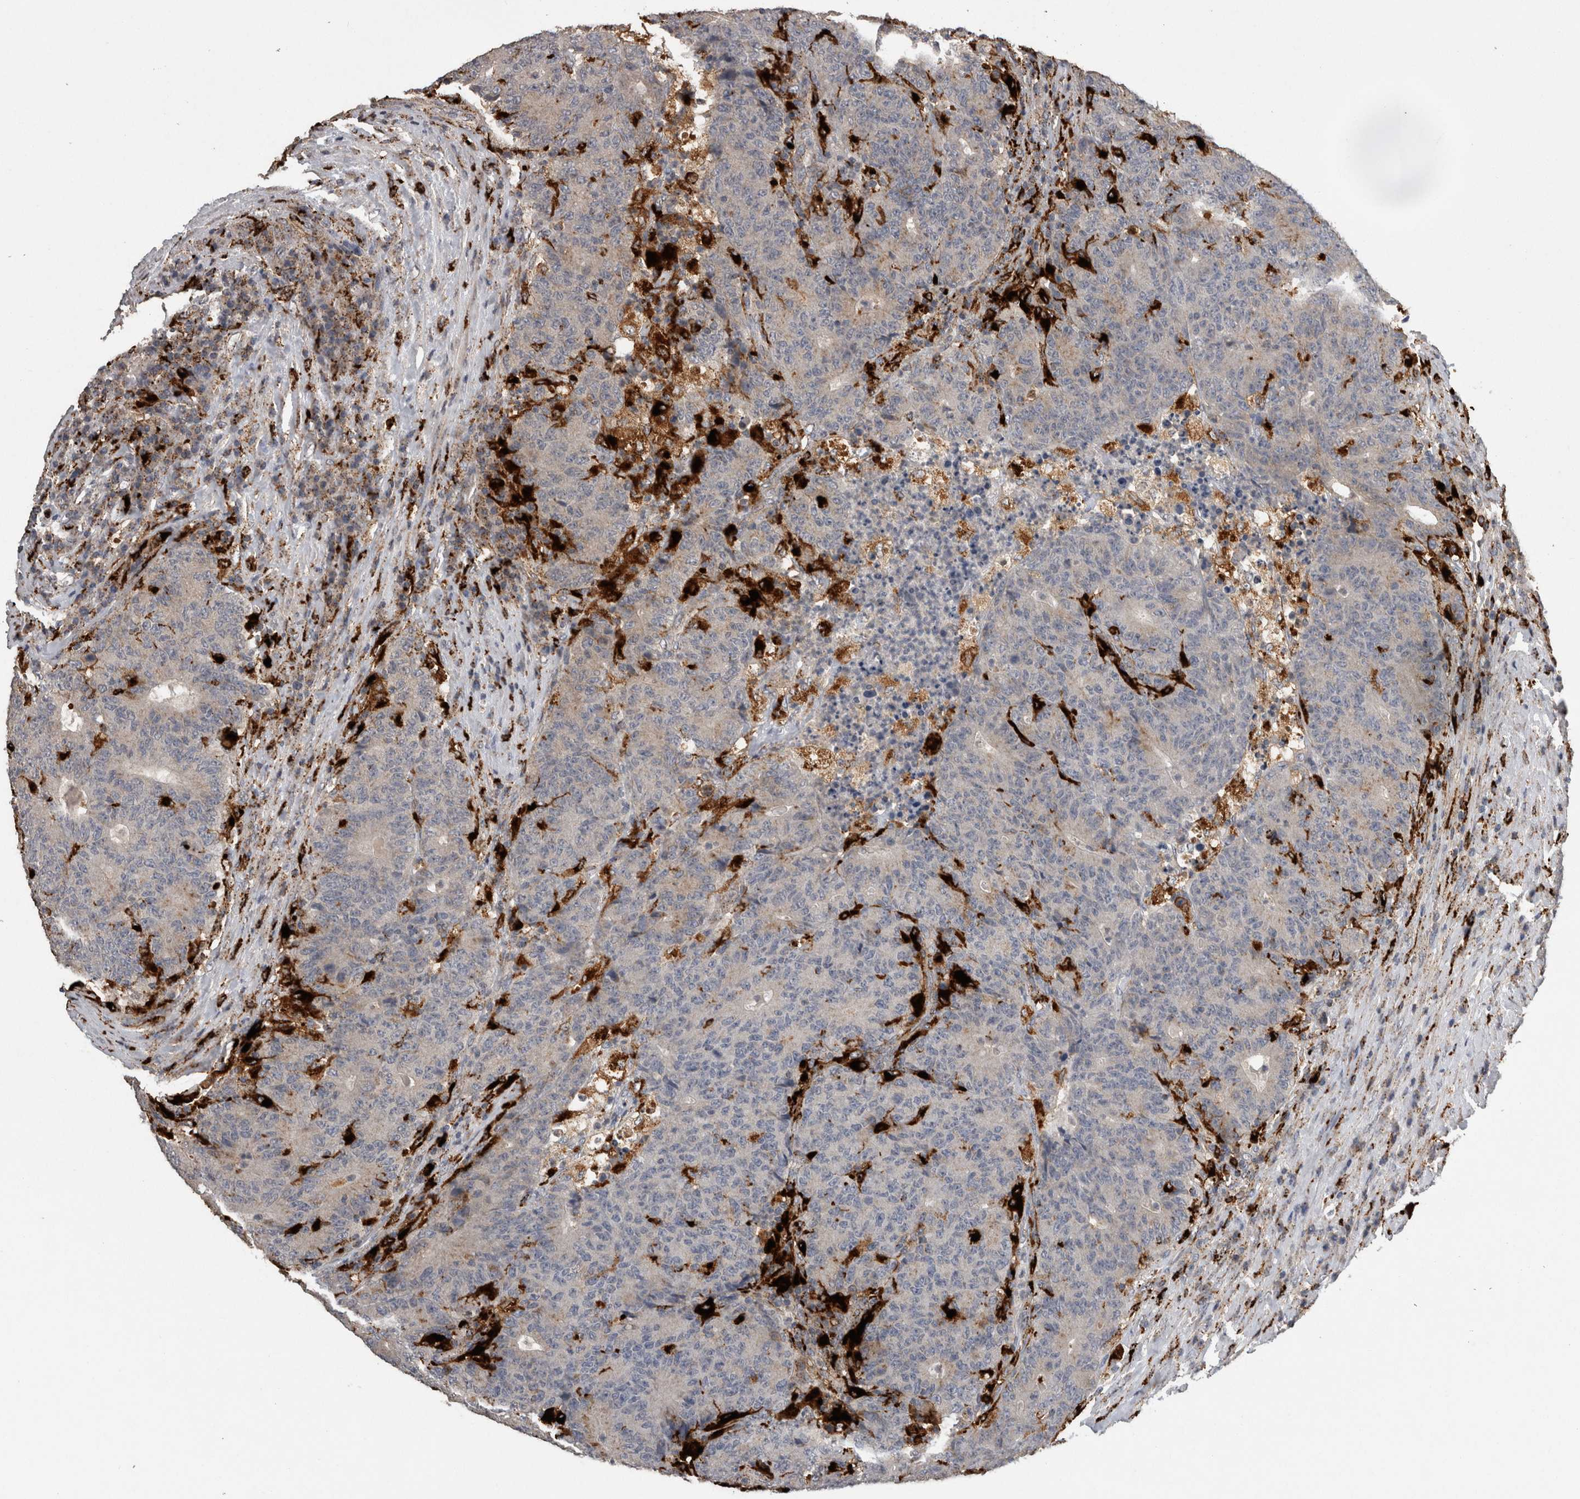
{"staining": {"intensity": "weak", "quantity": "<25%", "location": "cytoplasmic/membranous"}, "tissue": "colorectal cancer", "cell_type": "Tumor cells", "image_type": "cancer", "snomed": [{"axis": "morphology", "description": "Normal tissue, NOS"}, {"axis": "morphology", "description": "Adenocarcinoma, NOS"}, {"axis": "topography", "description": "Colon"}], "caption": "The immunohistochemistry (IHC) histopathology image has no significant staining in tumor cells of colorectal cancer tissue.", "gene": "CTSZ", "patient": {"sex": "female", "age": 75}}